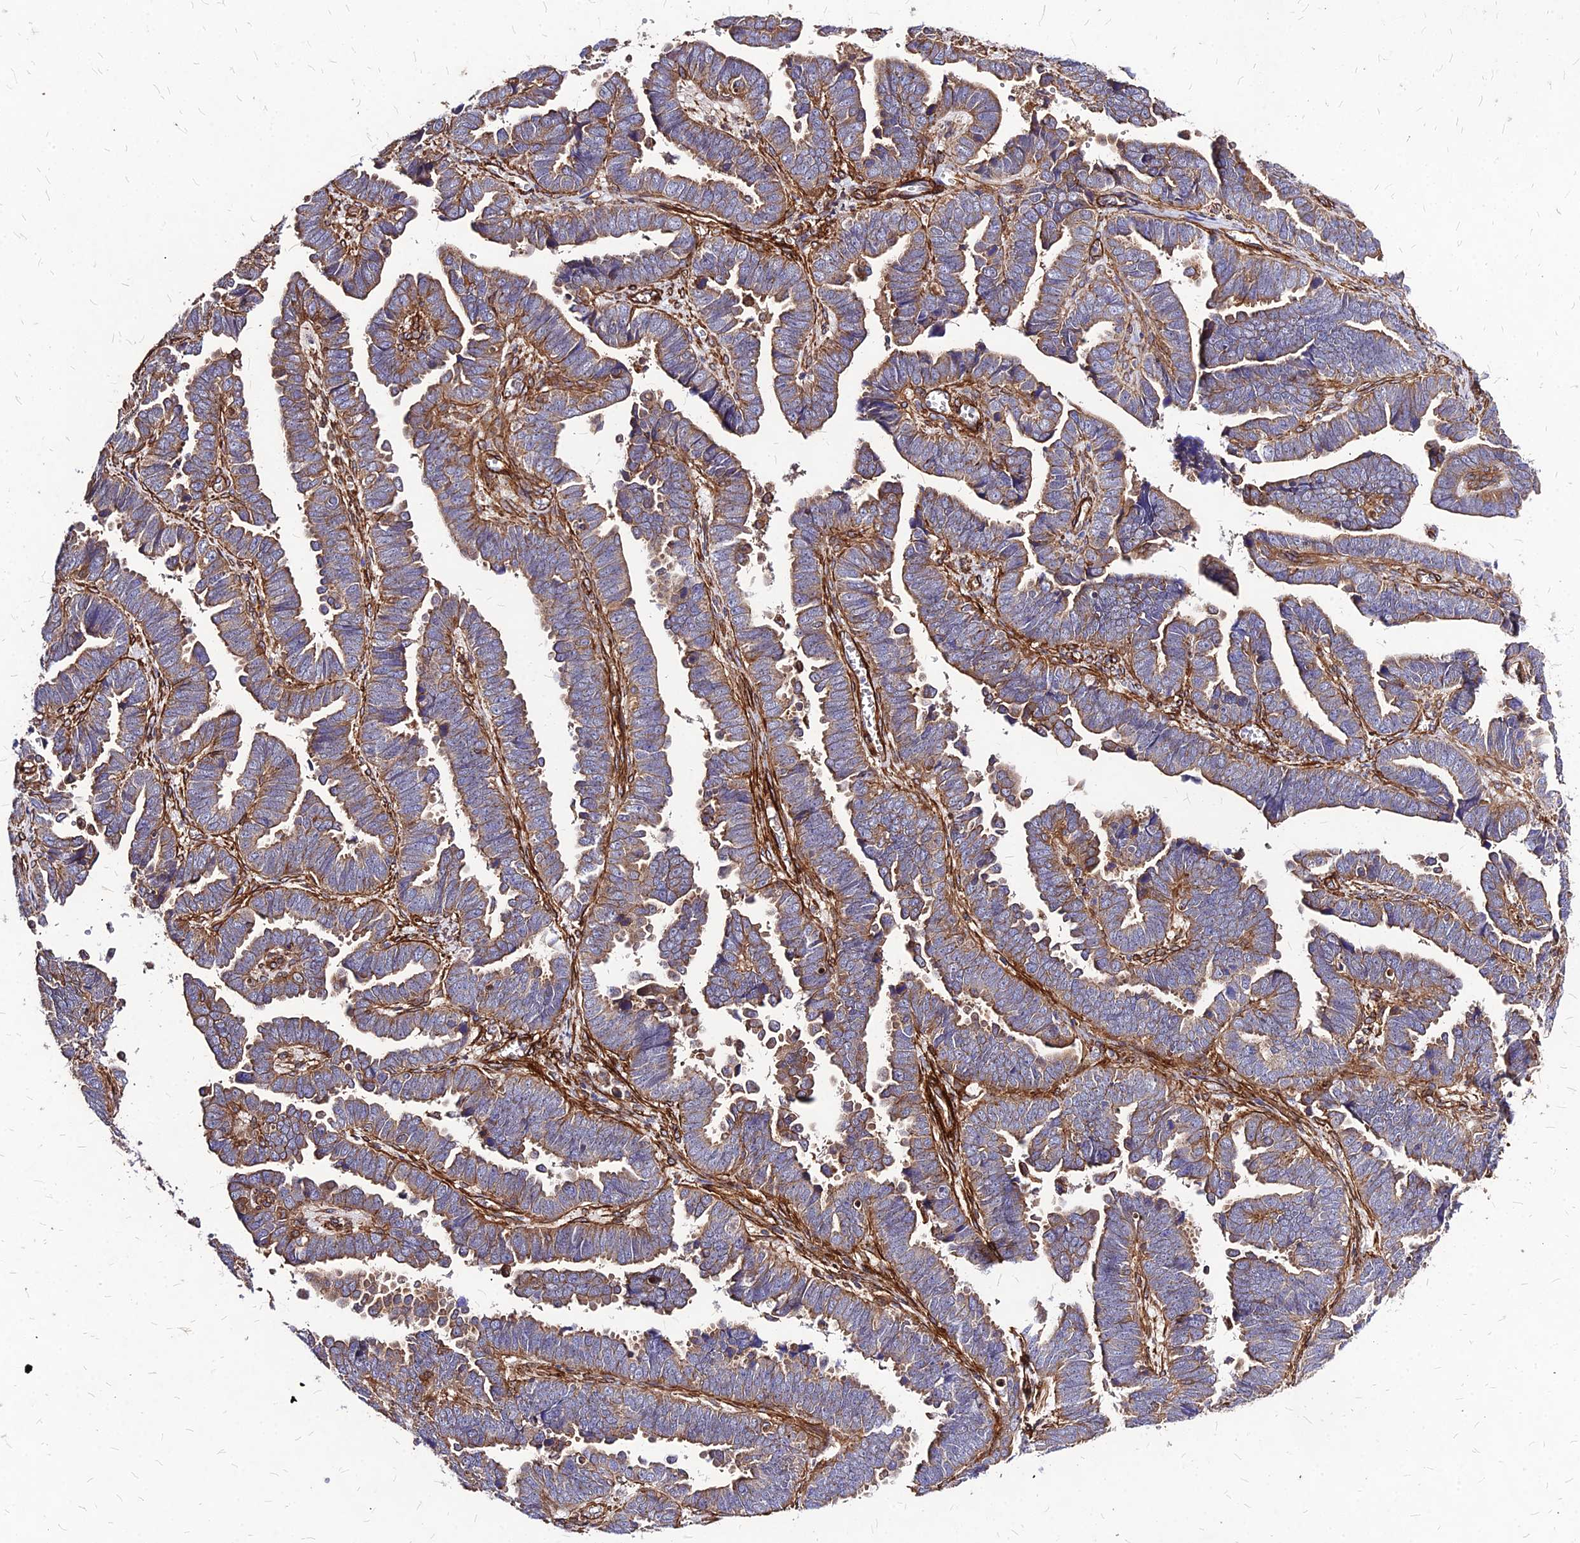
{"staining": {"intensity": "weak", "quantity": "25%-75%", "location": "cytoplasmic/membranous"}, "tissue": "endometrial cancer", "cell_type": "Tumor cells", "image_type": "cancer", "snomed": [{"axis": "morphology", "description": "Adenocarcinoma, NOS"}, {"axis": "topography", "description": "Endometrium"}], "caption": "Endometrial cancer was stained to show a protein in brown. There is low levels of weak cytoplasmic/membranous positivity in about 25%-75% of tumor cells.", "gene": "EFCC1", "patient": {"sex": "female", "age": 75}}